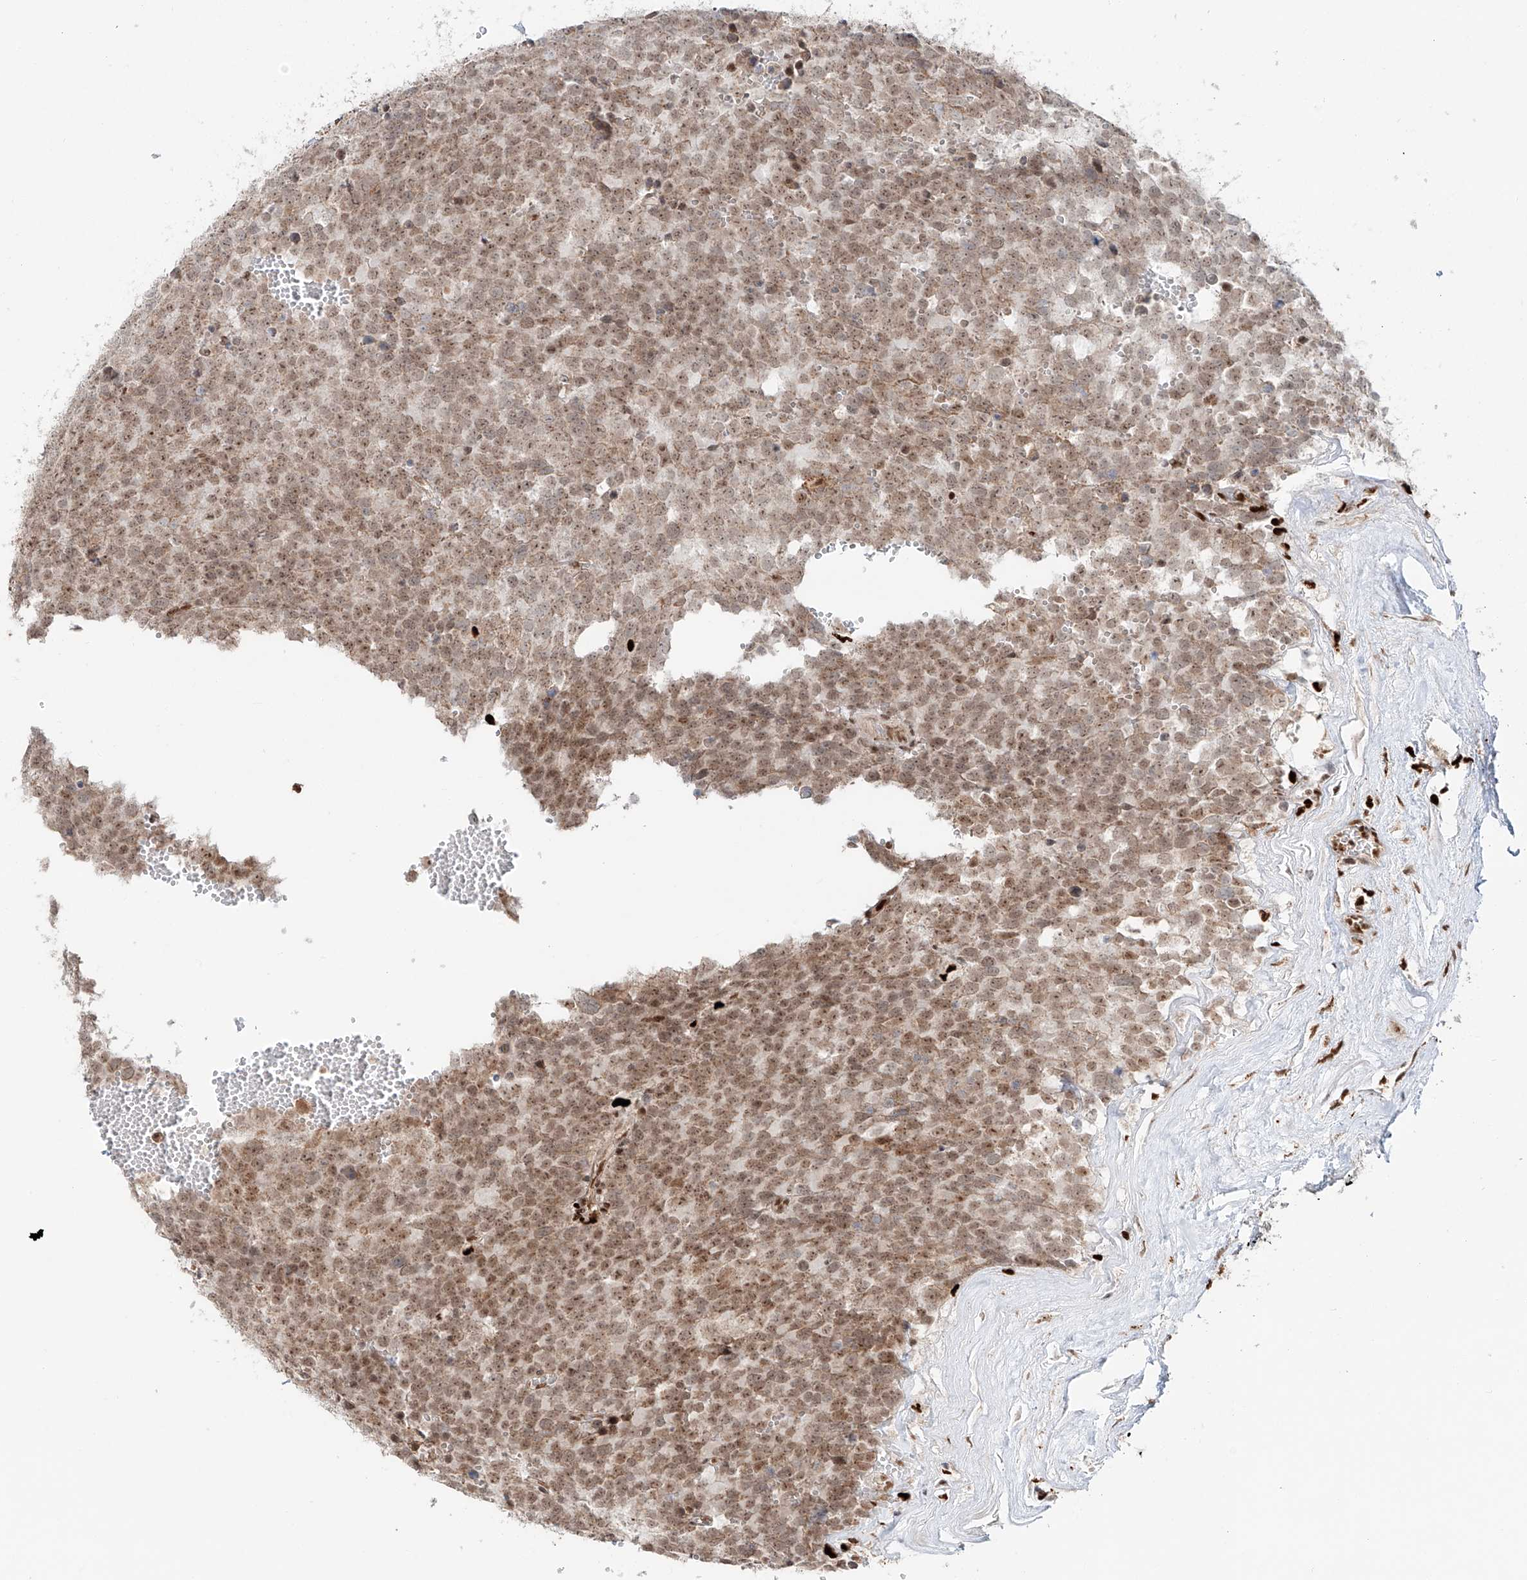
{"staining": {"intensity": "moderate", "quantity": ">75%", "location": "nuclear"}, "tissue": "testis cancer", "cell_type": "Tumor cells", "image_type": "cancer", "snomed": [{"axis": "morphology", "description": "Seminoma, NOS"}, {"axis": "topography", "description": "Testis"}], "caption": "Immunohistochemical staining of human testis cancer (seminoma) demonstrates medium levels of moderate nuclear protein expression in approximately >75% of tumor cells.", "gene": "DZIP1L", "patient": {"sex": "male", "age": 71}}